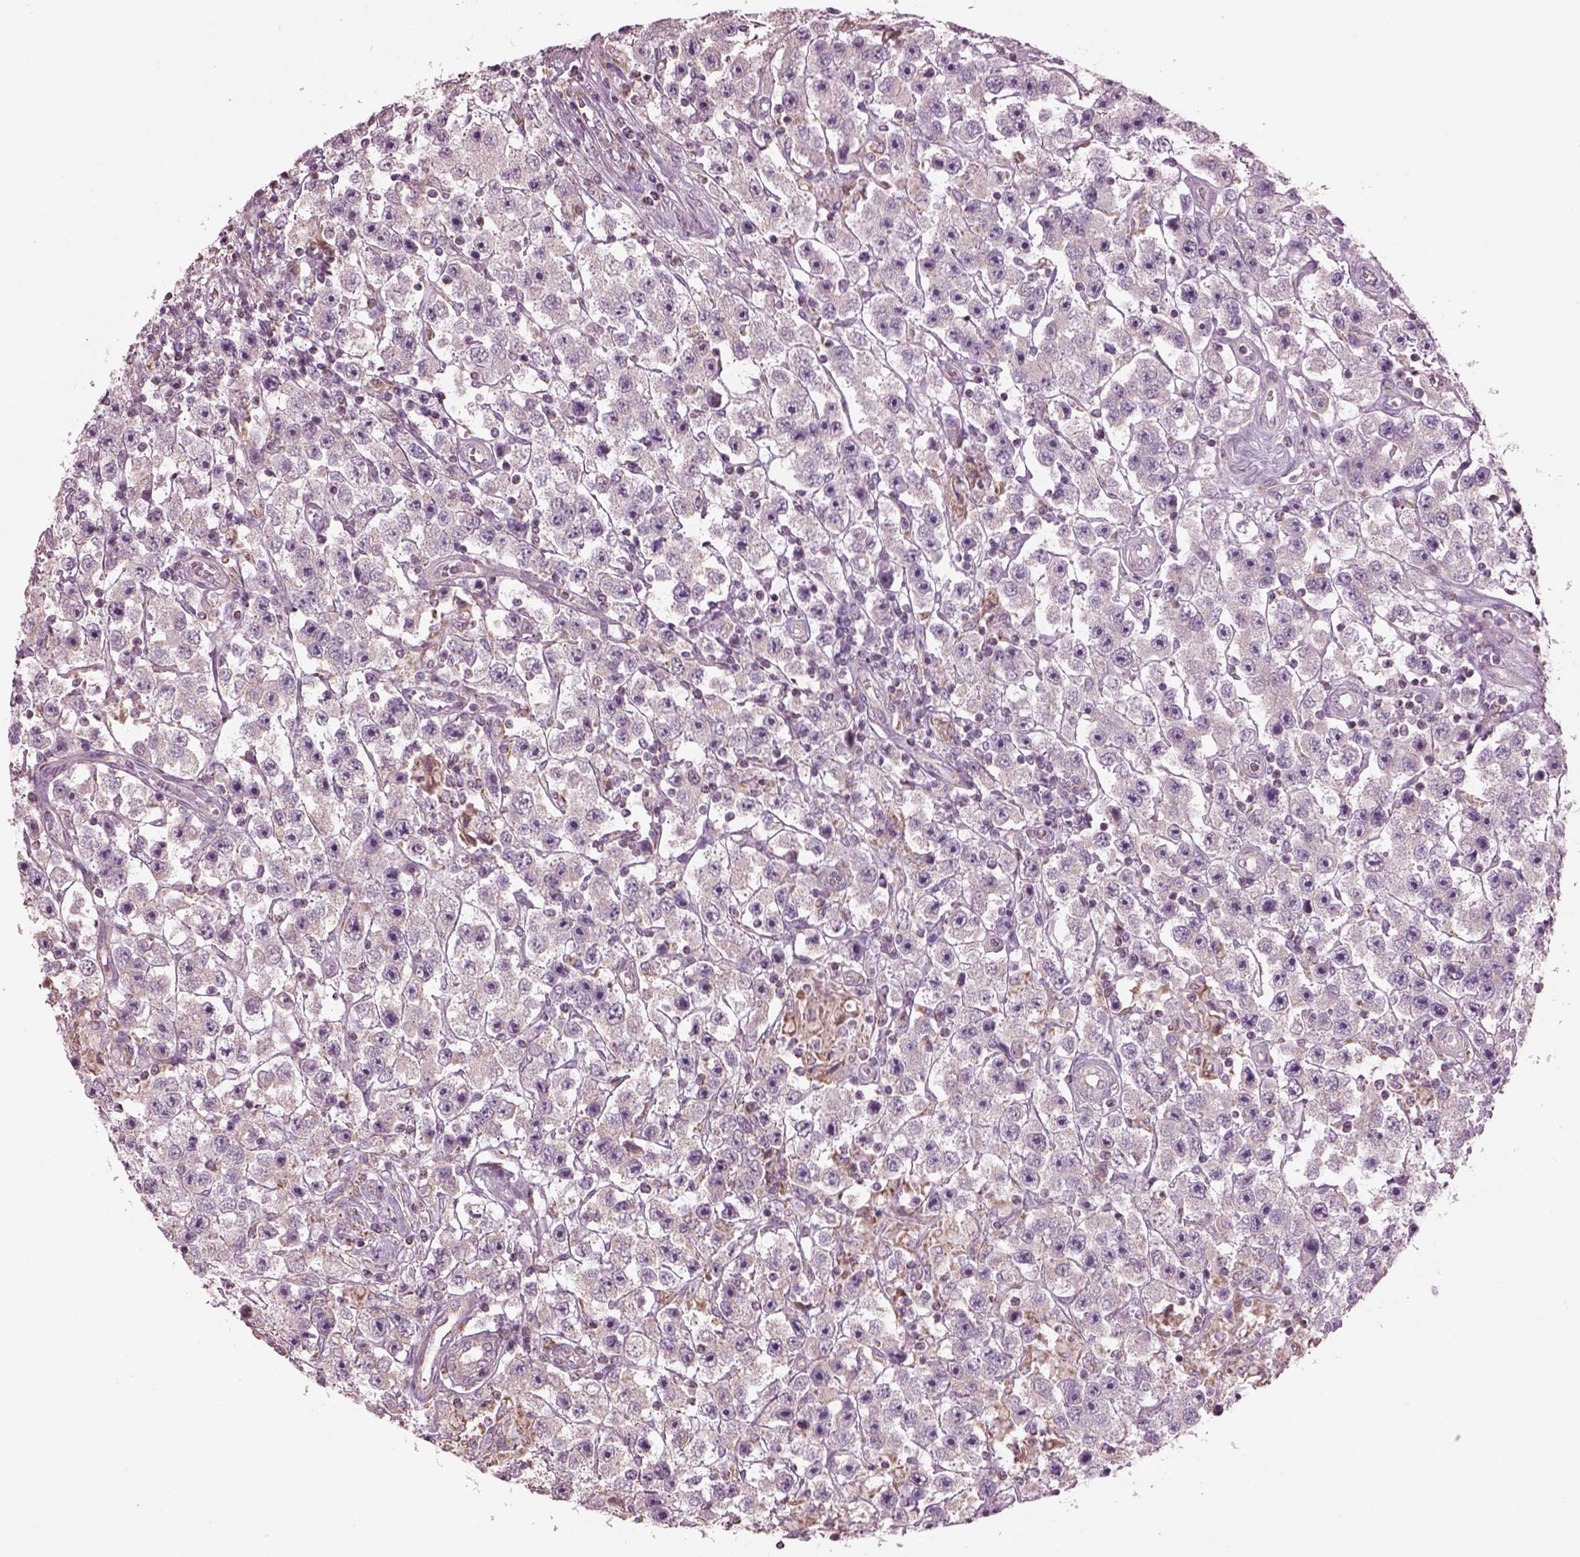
{"staining": {"intensity": "negative", "quantity": "none", "location": "none"}, "tissue": "testis cancer", "cell_type": "Tumor cells", "image_type": "cancer", "snomed": [{"axis": "morphology", "description": "Seminoma, NOS"}, {"axis": "topography", "description": "Testis"}], "caption": "IHC image of human testis cancer (seminoma) stained for a protein (brown), which displays no expression in tumor cells.", "gene": "SPATA7", "patient": {"sex": "male", "age": 45}}